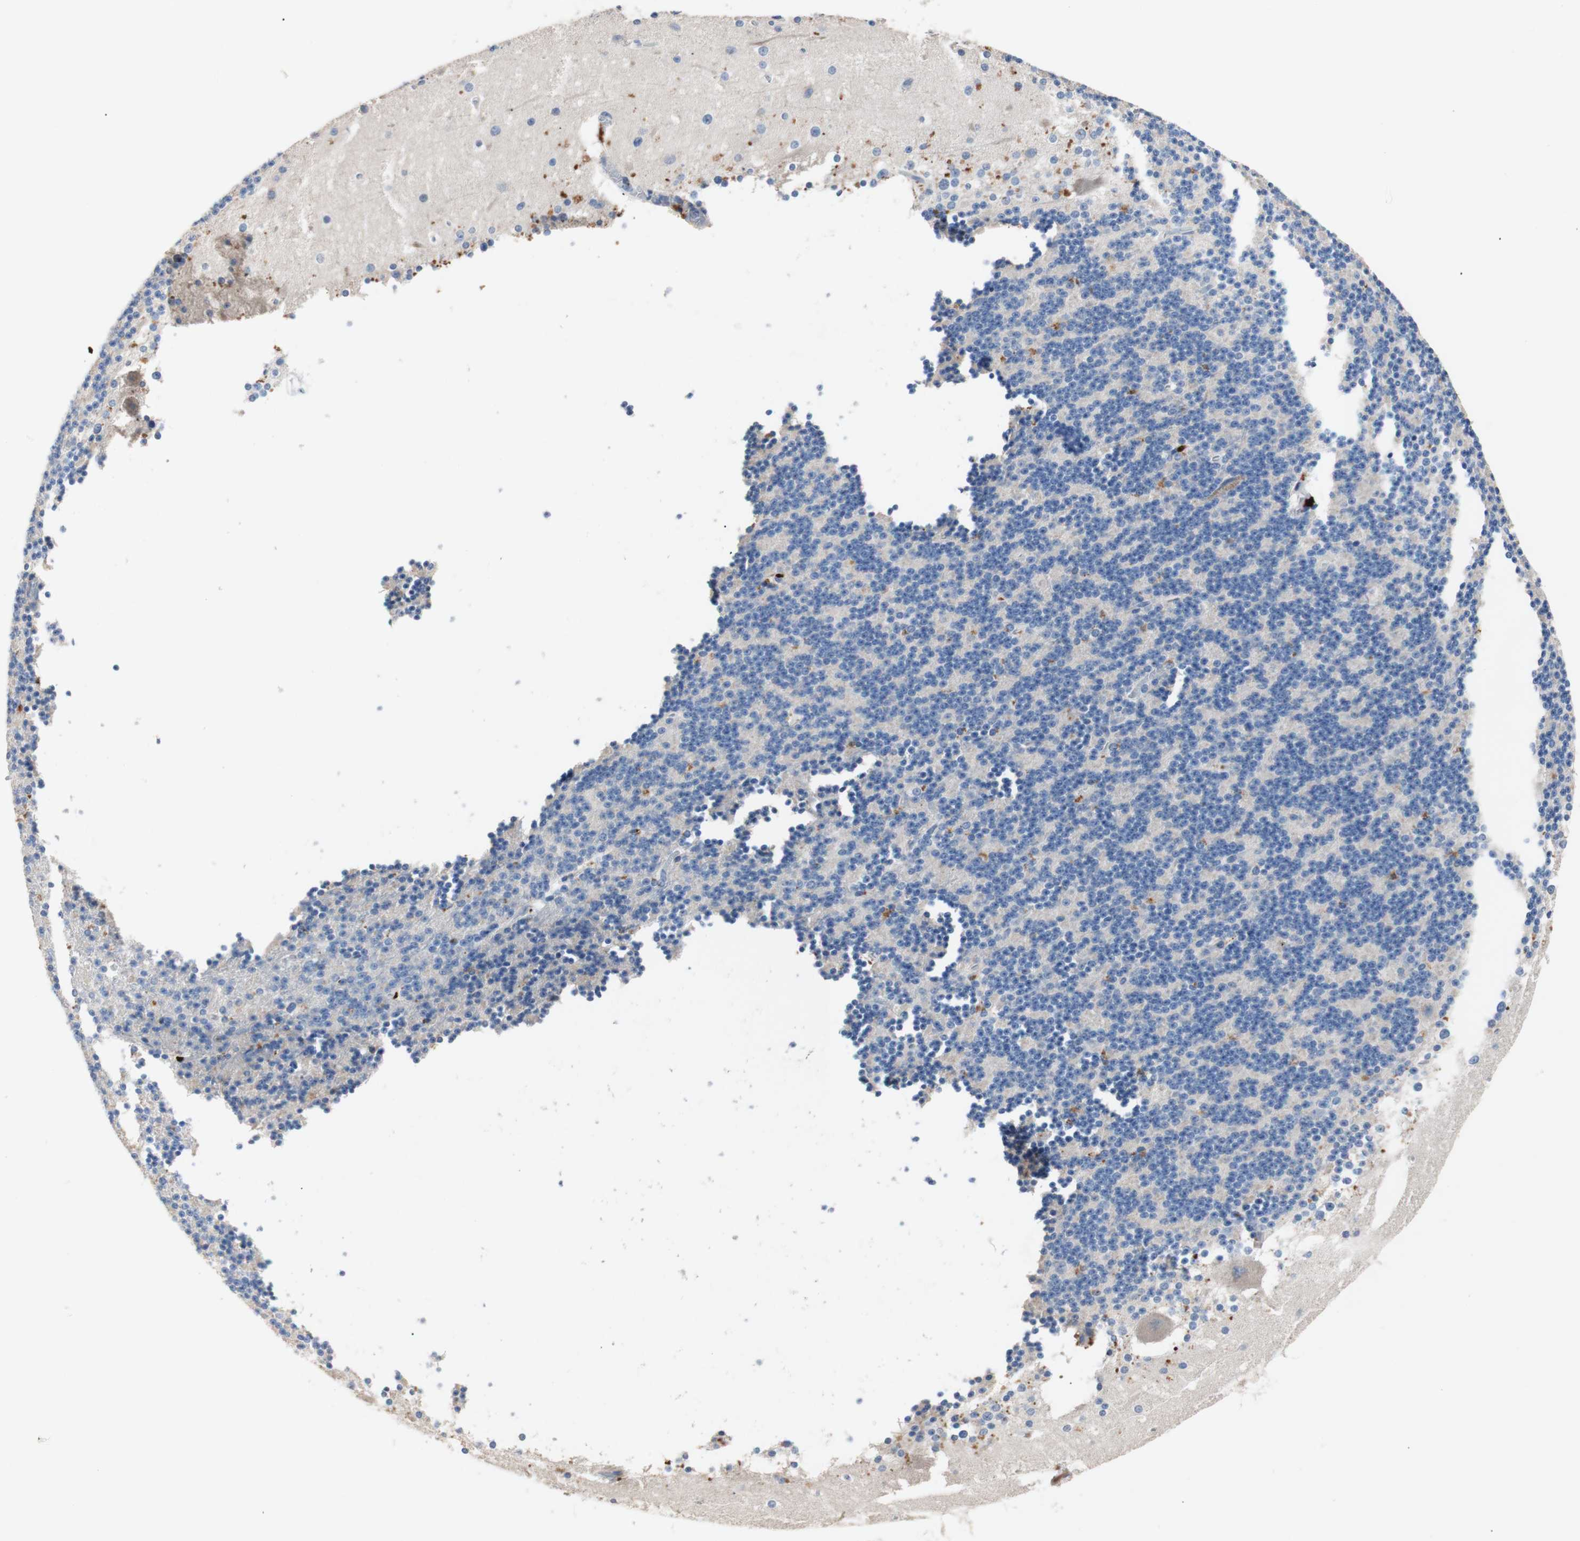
{"staining": {"intensity": "moderate", "quantity": "<25%", "location": "cytoplasmic/membranous"}, "tissue": "cerebellum", "cell_type": "Cells in granular layer", "image_type": "normal", "snomed": [{"axis": "morphology", "description": "Normal tissue, NOS"}, {"axis": "topography", "description": "Cerebellum"}], "caption": "Immunohistochemistry (IHC) histopathology image of unremarkable cerebellum stained for a protein (brown), which exhibits low levels of moderate cytoplasmic/membranous expression in approximately <25% of cells in granular layer.", "gene": "CDON", "patient": {"sex": "female", "age": 19}}